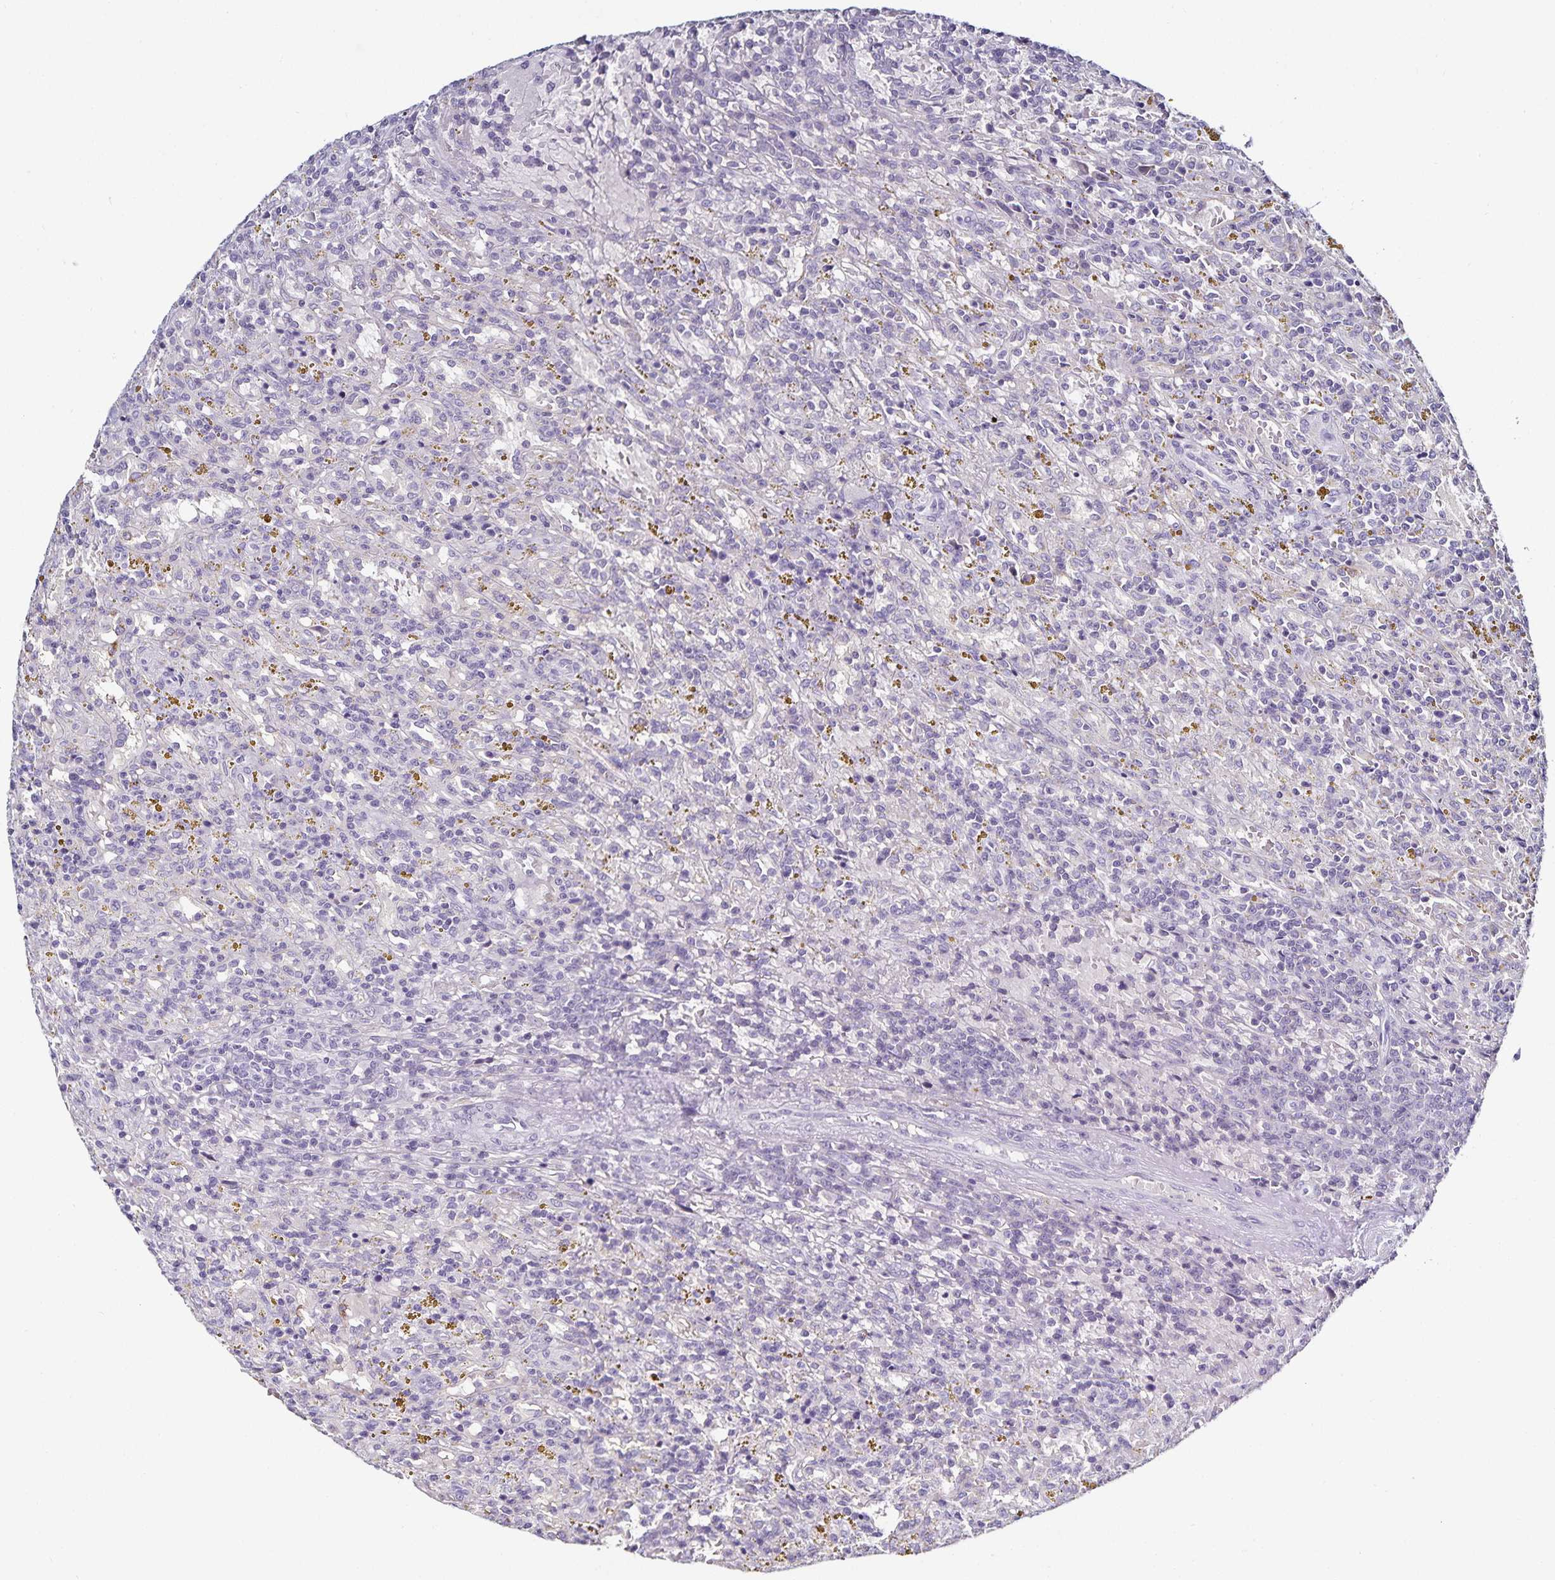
{"staining": {"intensity": "negative", "quantity": "none", "location": "none"}, "tissue": "lymphoma", "cell_type": "Tumor cells", "image_type": "cancer", "snomed": [{"axis": "morphology", "description": "Malignant lymphoma, non-Hodgkin's type, Low grade"}, {"axis": "topography", "description": "Spleen"}], "caption": "An image of human low-grade malignant lymphoma, non-Hodgkin's type is negative for staining in tumor cells.", "gene": "TTR", "patient": {"sex": "female", "age": 65}}